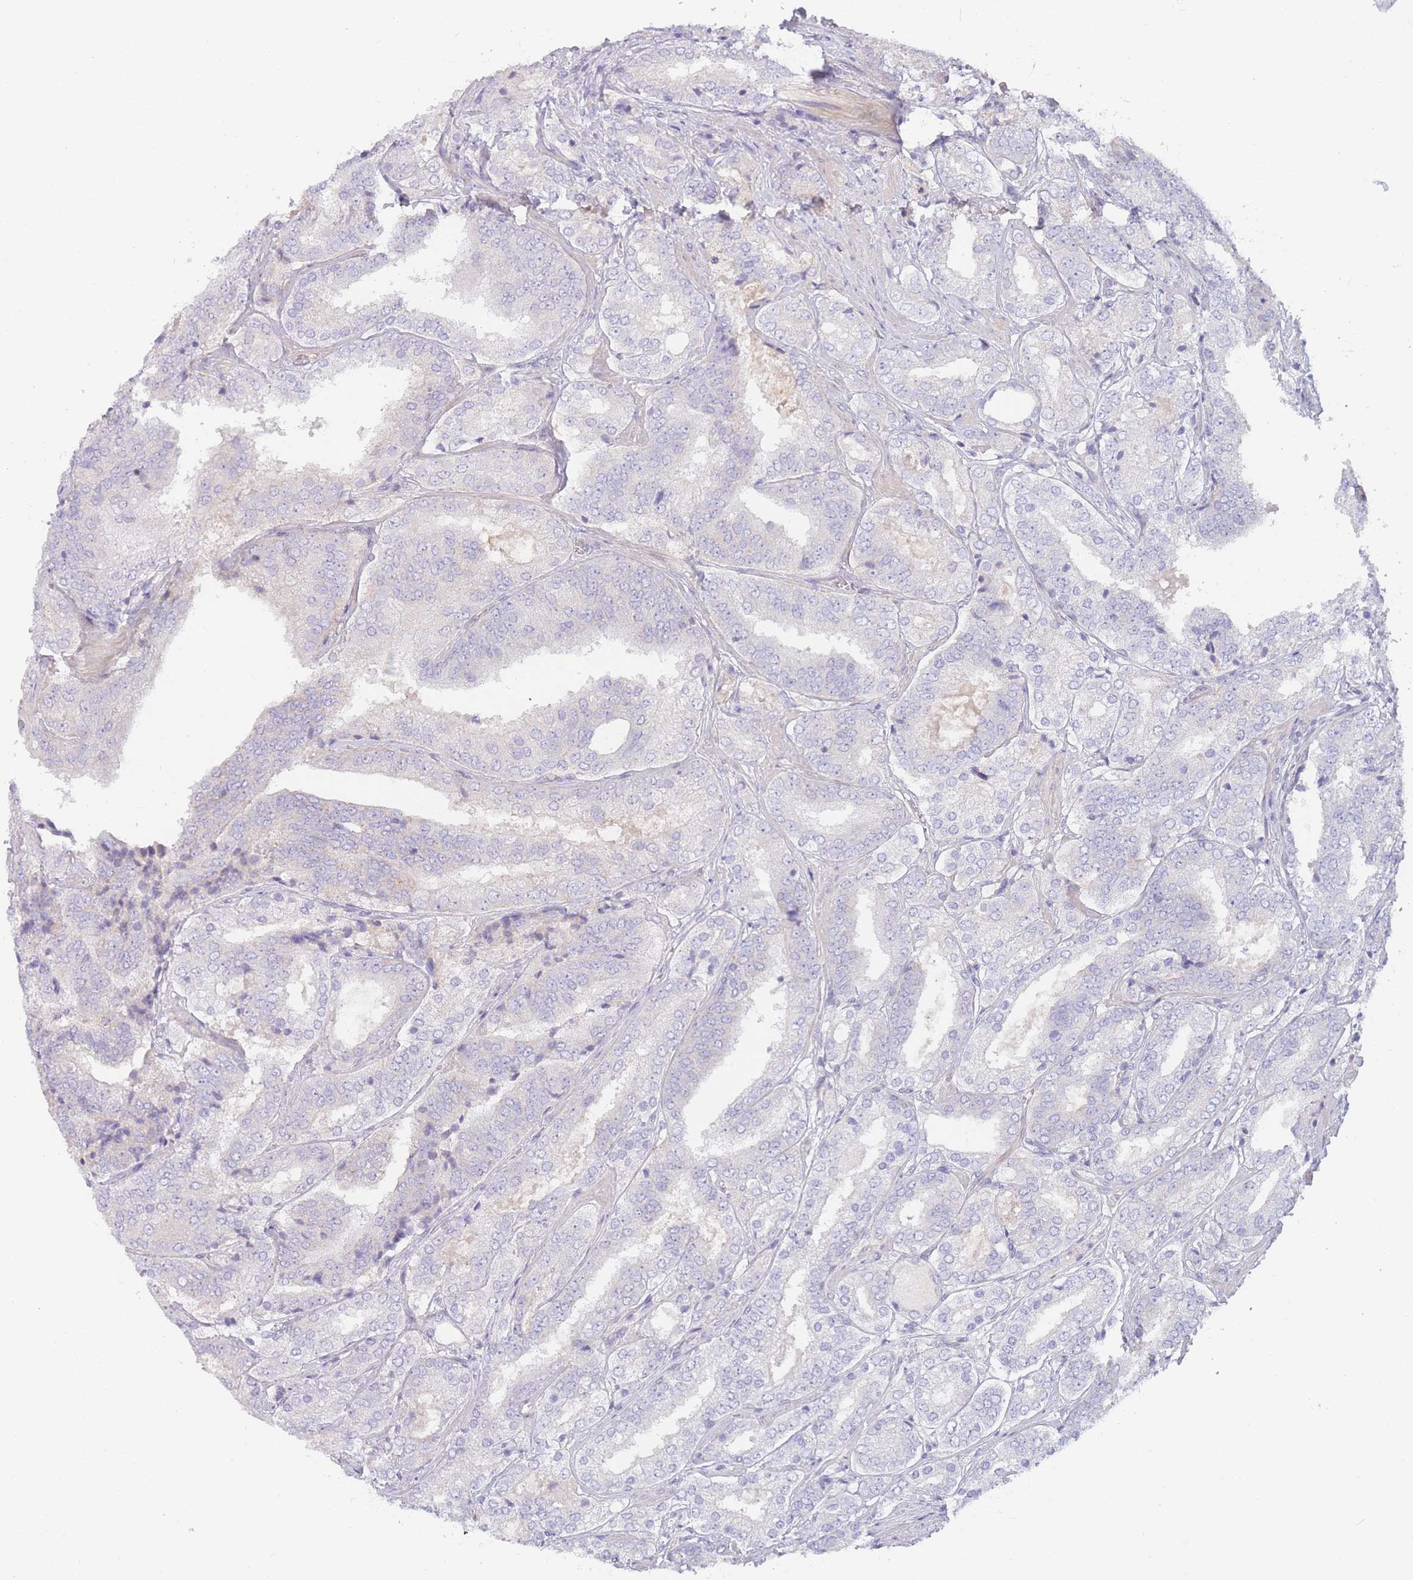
{"staining": {"intensity": "negative", "quantity": "none", "location": "none"}, "tissue": "prostate cancer", "cell_type": "Tumor cells", "image_type": "cancer", "snomed": [{"axis": "morphology", "description": "Adenocarcinoma, High grade"}, {"axis": "topography", "description": "Prostate"}], "caption": "DAB (3,3'-diaminobenzidine) immunohistochemical staining of high-grade adenocarcinoma (prostate) shows no significant expression in tumor cells.", "gene": "SPHKAP", "patient": {"sex": "male", "age": 63}}